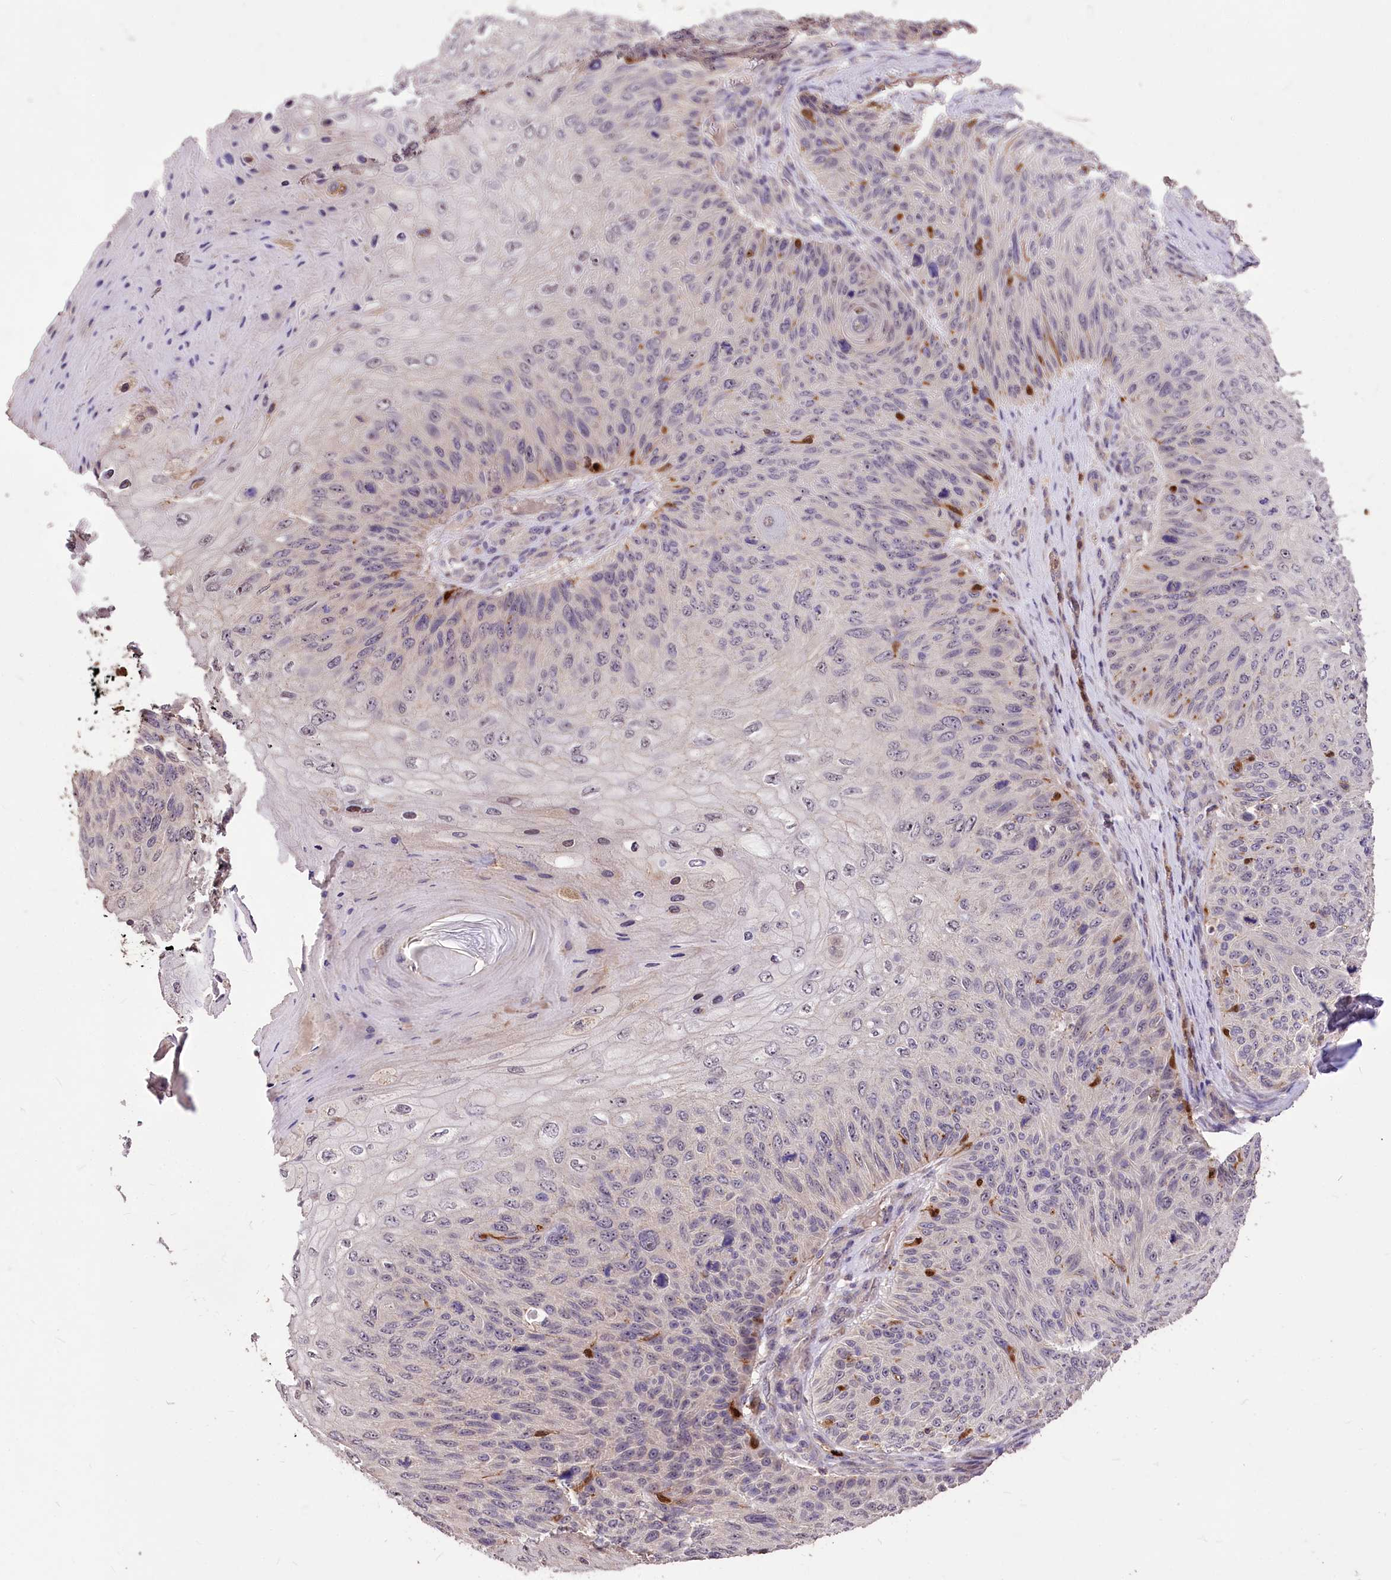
{"staining": {"intensity": "negative", "quantity": "none", "location": "none"}, "tissue": "skin cancer", "cell_type": "Tumor cells", "image_type": "cancer", "snomed": [{"axis": "morphology", "description": "Squamous cell carcinoma, NOS"}, {"axis": "topography", "description": "Skin"}], "caption": "This histopathology image is of skin cancer (squamous cell carcinoma) stained with IHC to label a protein in brown with the nuclei are counter-stained blue. There is no expression in tumor cells.", "gene": "SERGEF", "patient": {"sex": "female", "age": 88}}